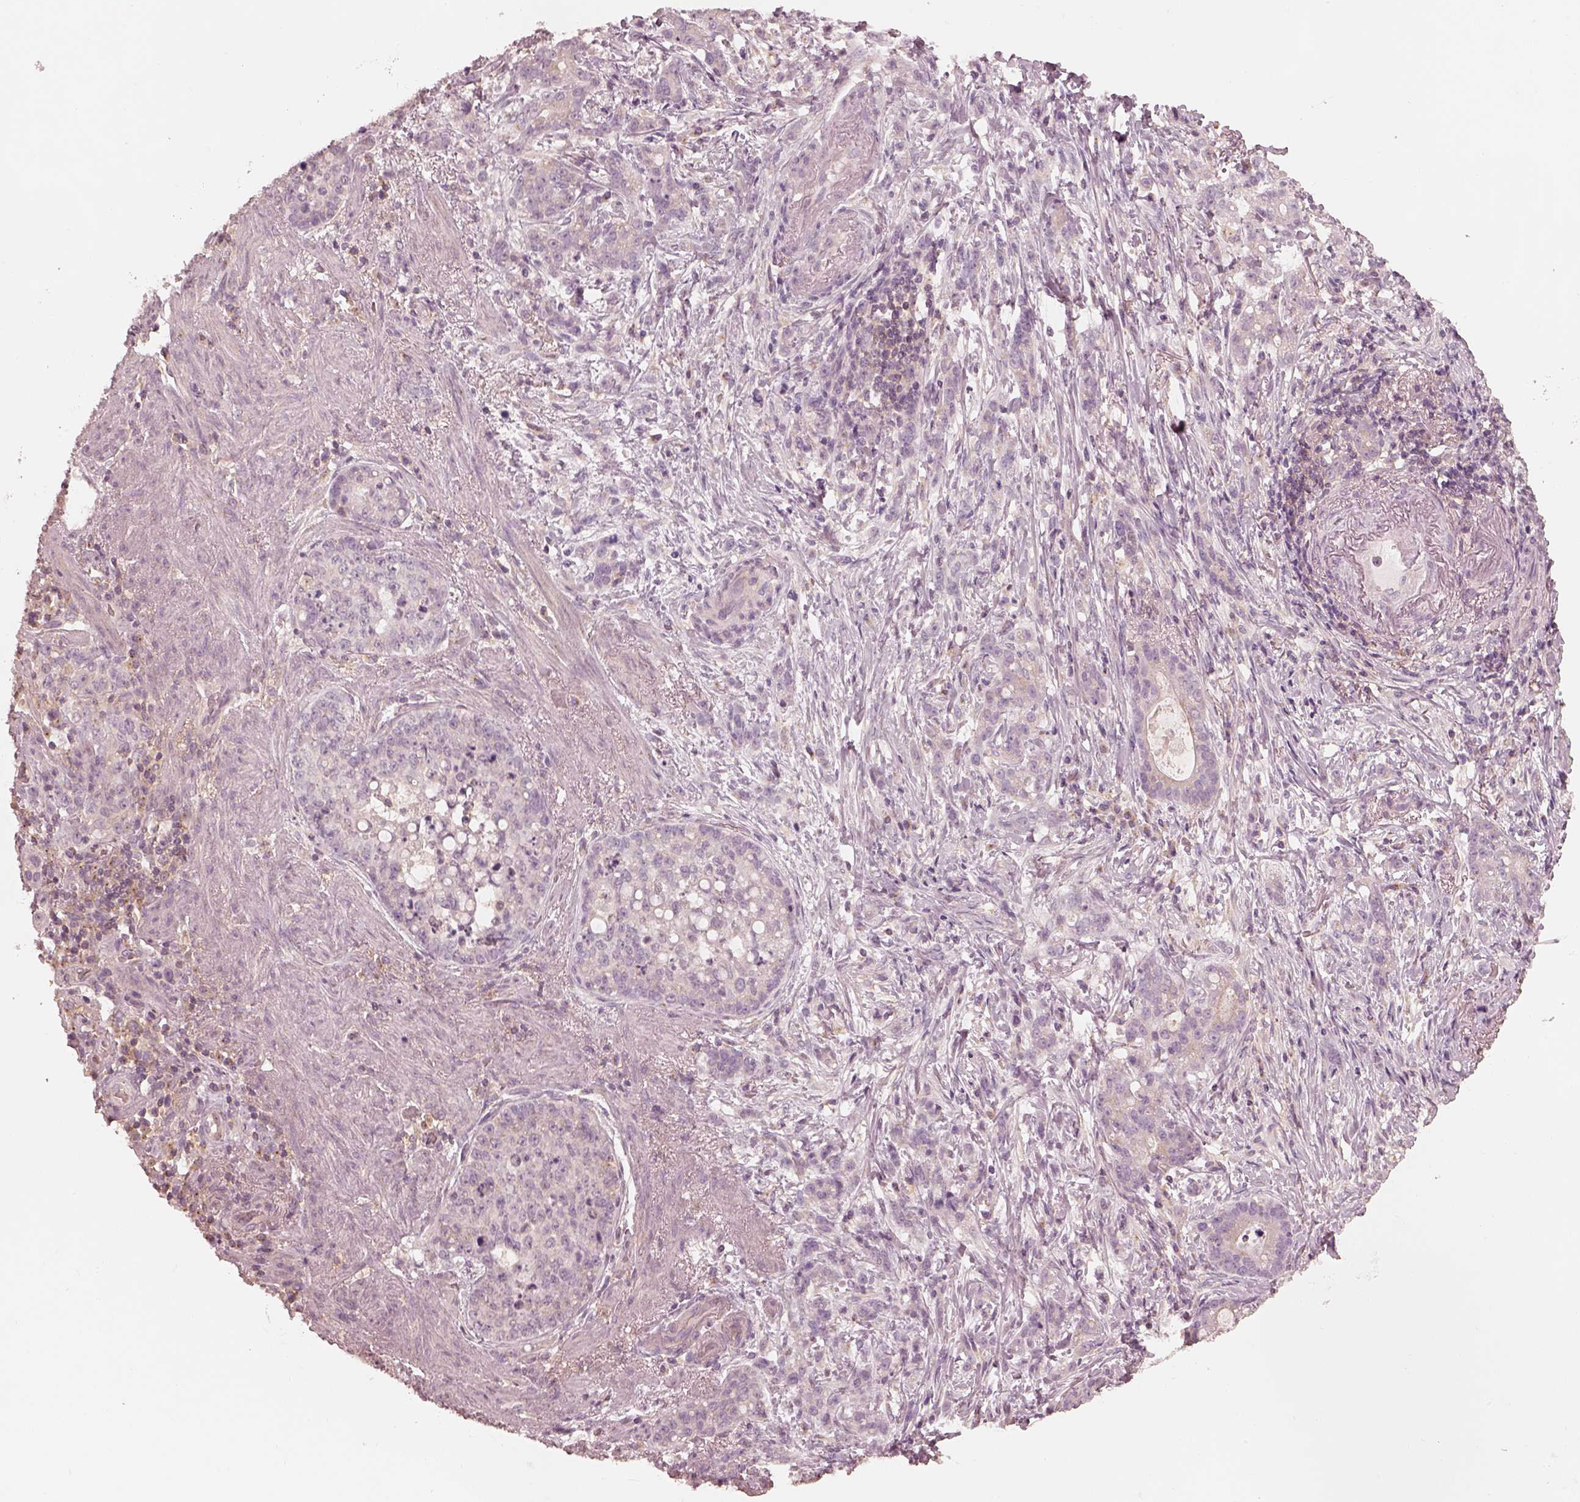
{"staining": {"intensity": "negative", "quantity": "none", "location": "none"}, "tissue": "stomach cancer", "cell_type": "Tumor cells", "image_type": "cancer", "snomed": [{"axis": "morphology", "description": "Adenocarcinoma, NOS"}, {"axis": "topography", "description": "Stomach, lower"}], "caption": "This is a histopathology image of immunohistochemistry (IHC) staining of stomach adenocarcinoma, which shows no staining in tumor cells.", "gene": "PRKACG", "patient": {"sex": "male", "age": 88}}